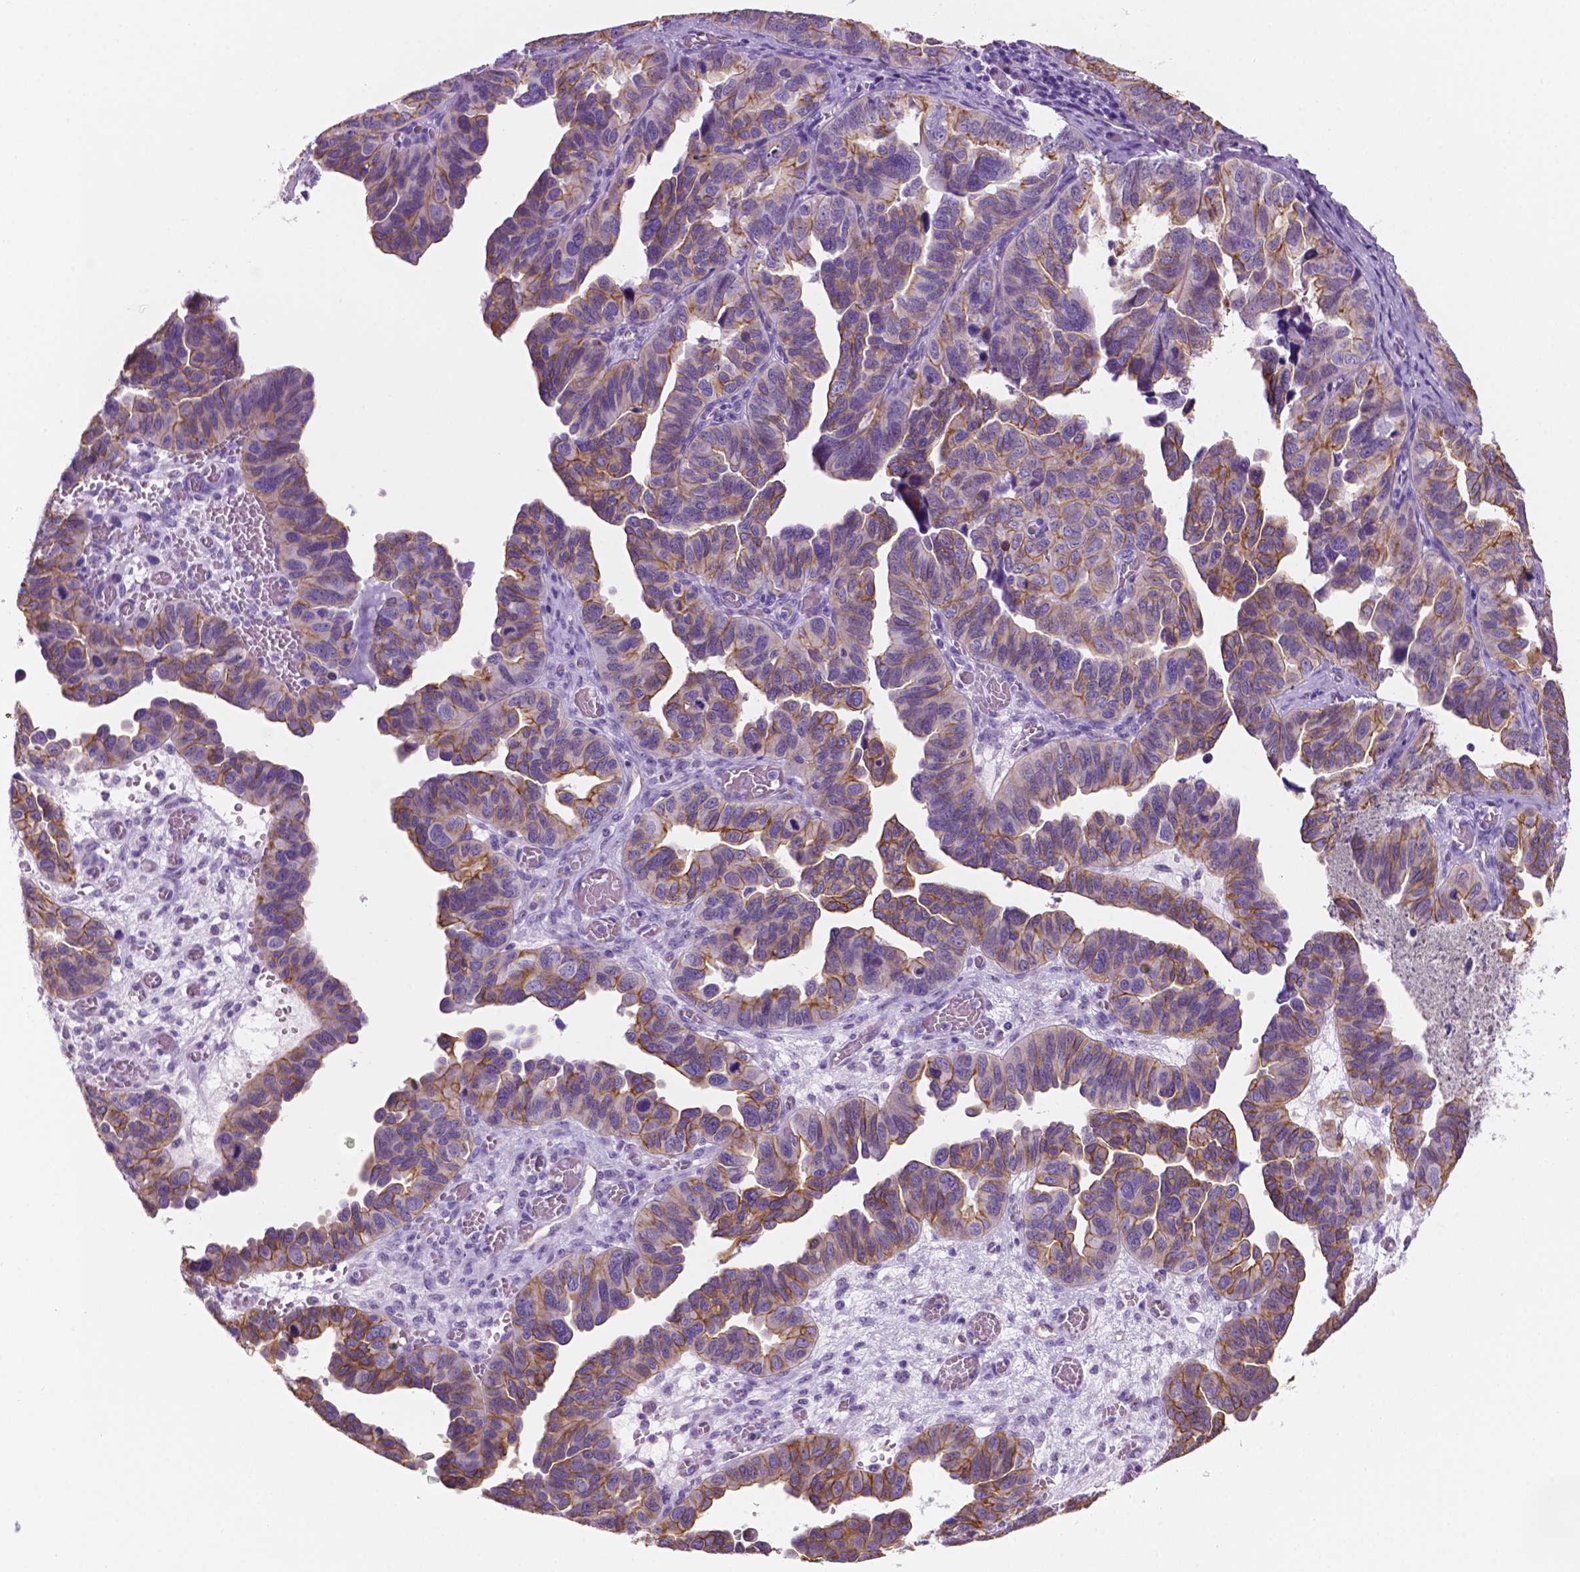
{"staining": {"intensity": "moderate", "quantity": "25%-75%", "location": "cytoplasmic/membranous"}, "tissue": "ovarian cancer", "cell_type": "Tumor cells", "image_type": "cancer", "snomed": [{"axis": "morphology", "description": "Cystadenocarcinoma, serous, NOS"}, {"axis": "topography", "description": "Ovary"}], "caption": "Immunohistochemistry image of ovarian cancer stained for a protein (brown), which demonstrates medium levels of moderate cytoplasmic/membranous positivity in about 25%-75% of tumor cells.", "gene": "PPL", "patient": {"sex": "female", "age": 64}}